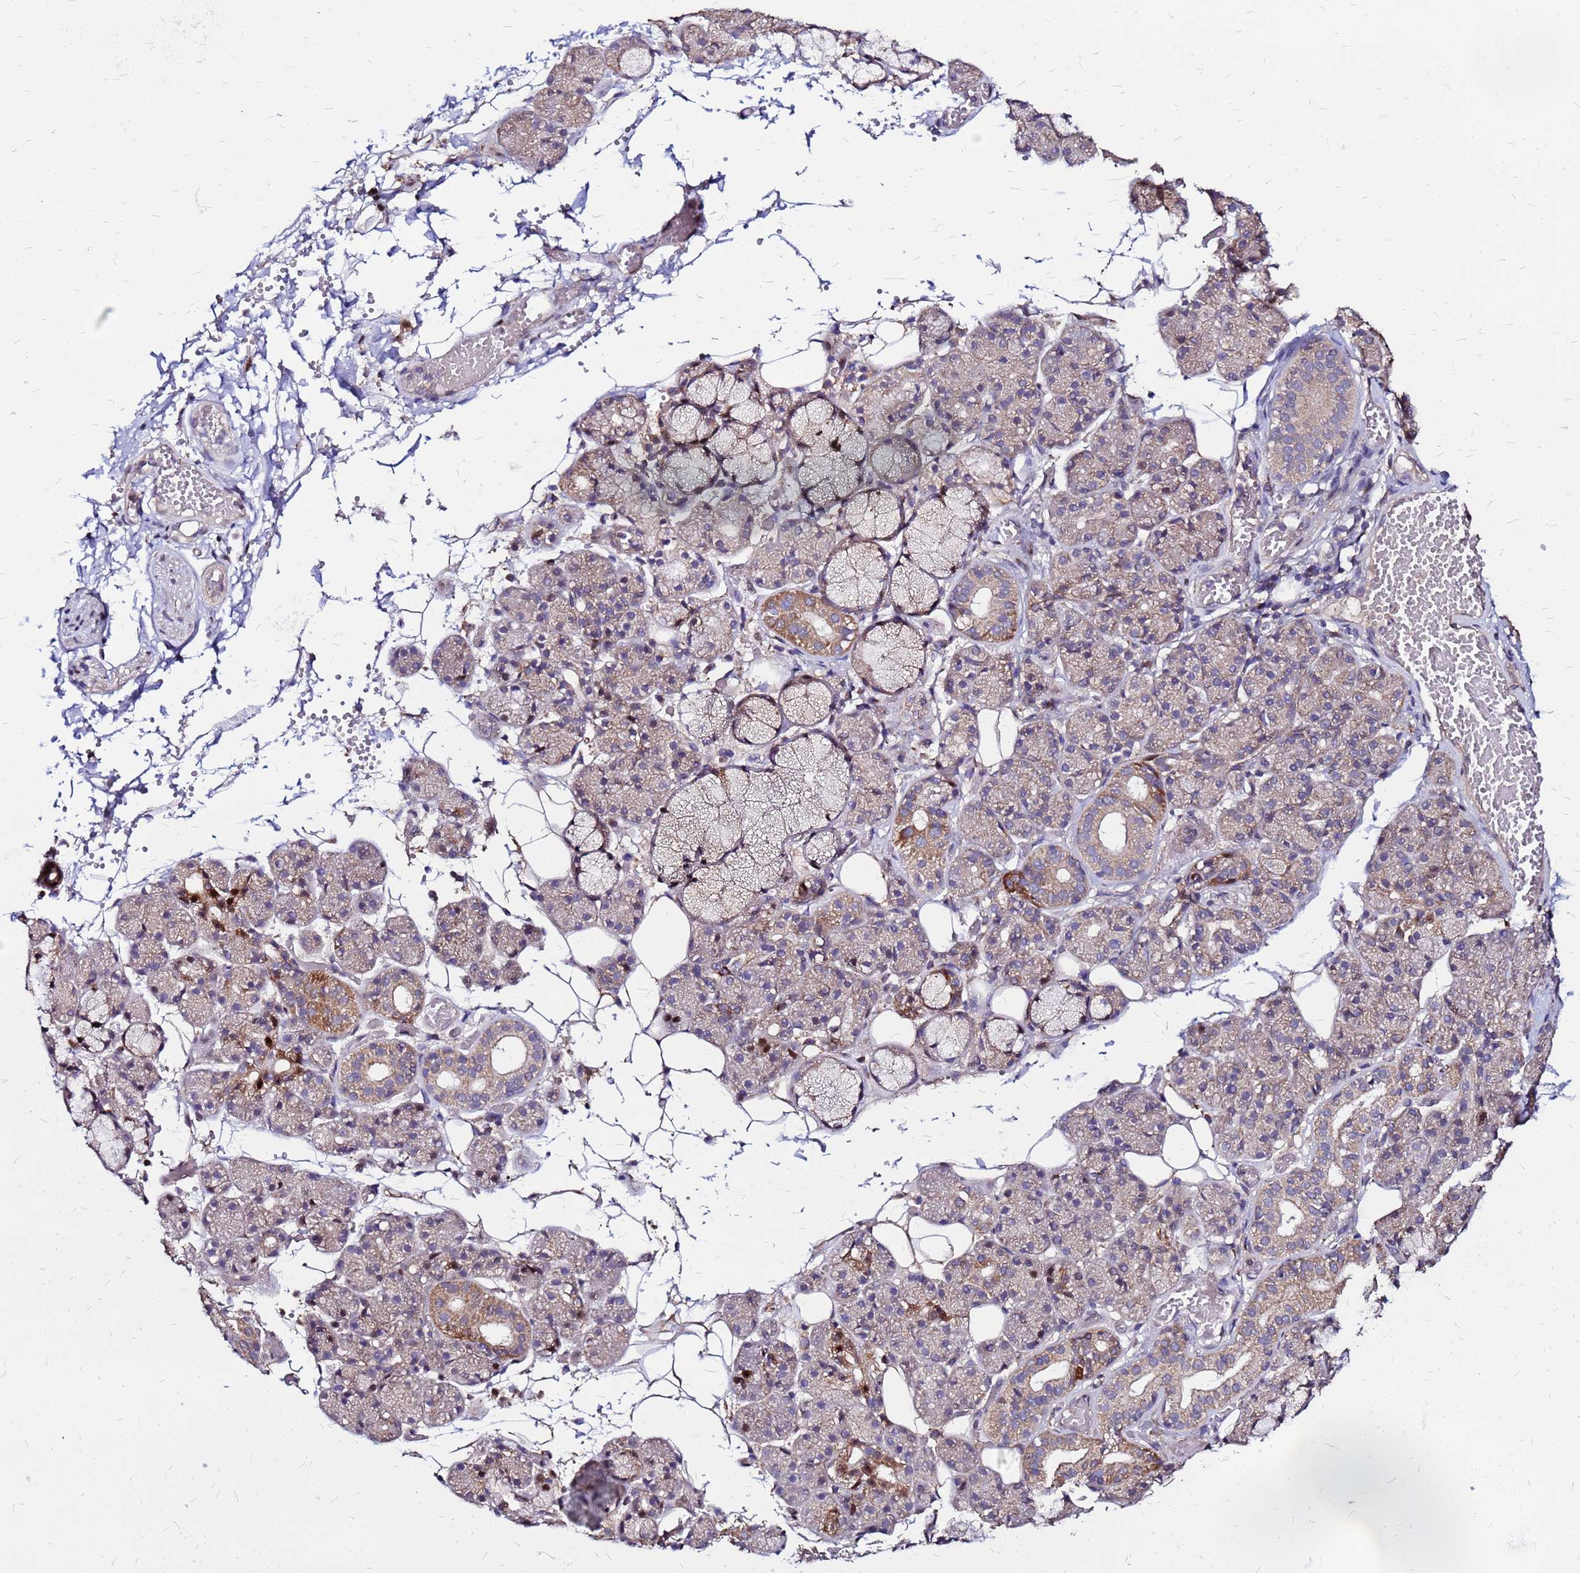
{"staining": {"intensity": "moderate", "quantity": "<25%", "location": "cytoplasmic/membranous"}, "tissue": "salivary gland", "cell_type": "Glandular cells", "image_type": "normal", "snomed": [{"axis": "morphology", "description": "Normal tissue, NOS"}, {"axis": "topography", "description": "Salivary gland"}], "caption": "Glandular cells exhibit low levels of moderate cytoplasmic/membranous positivity in about <25% of cells in unremarkable salivary gland. The protein is stained brown, and the nuclei are stained in blue (DAB IHC with brightfield microscopy, high magnification).", "gene": "ARHGEF35", "patient": {"sex": "male", "age": 63}}